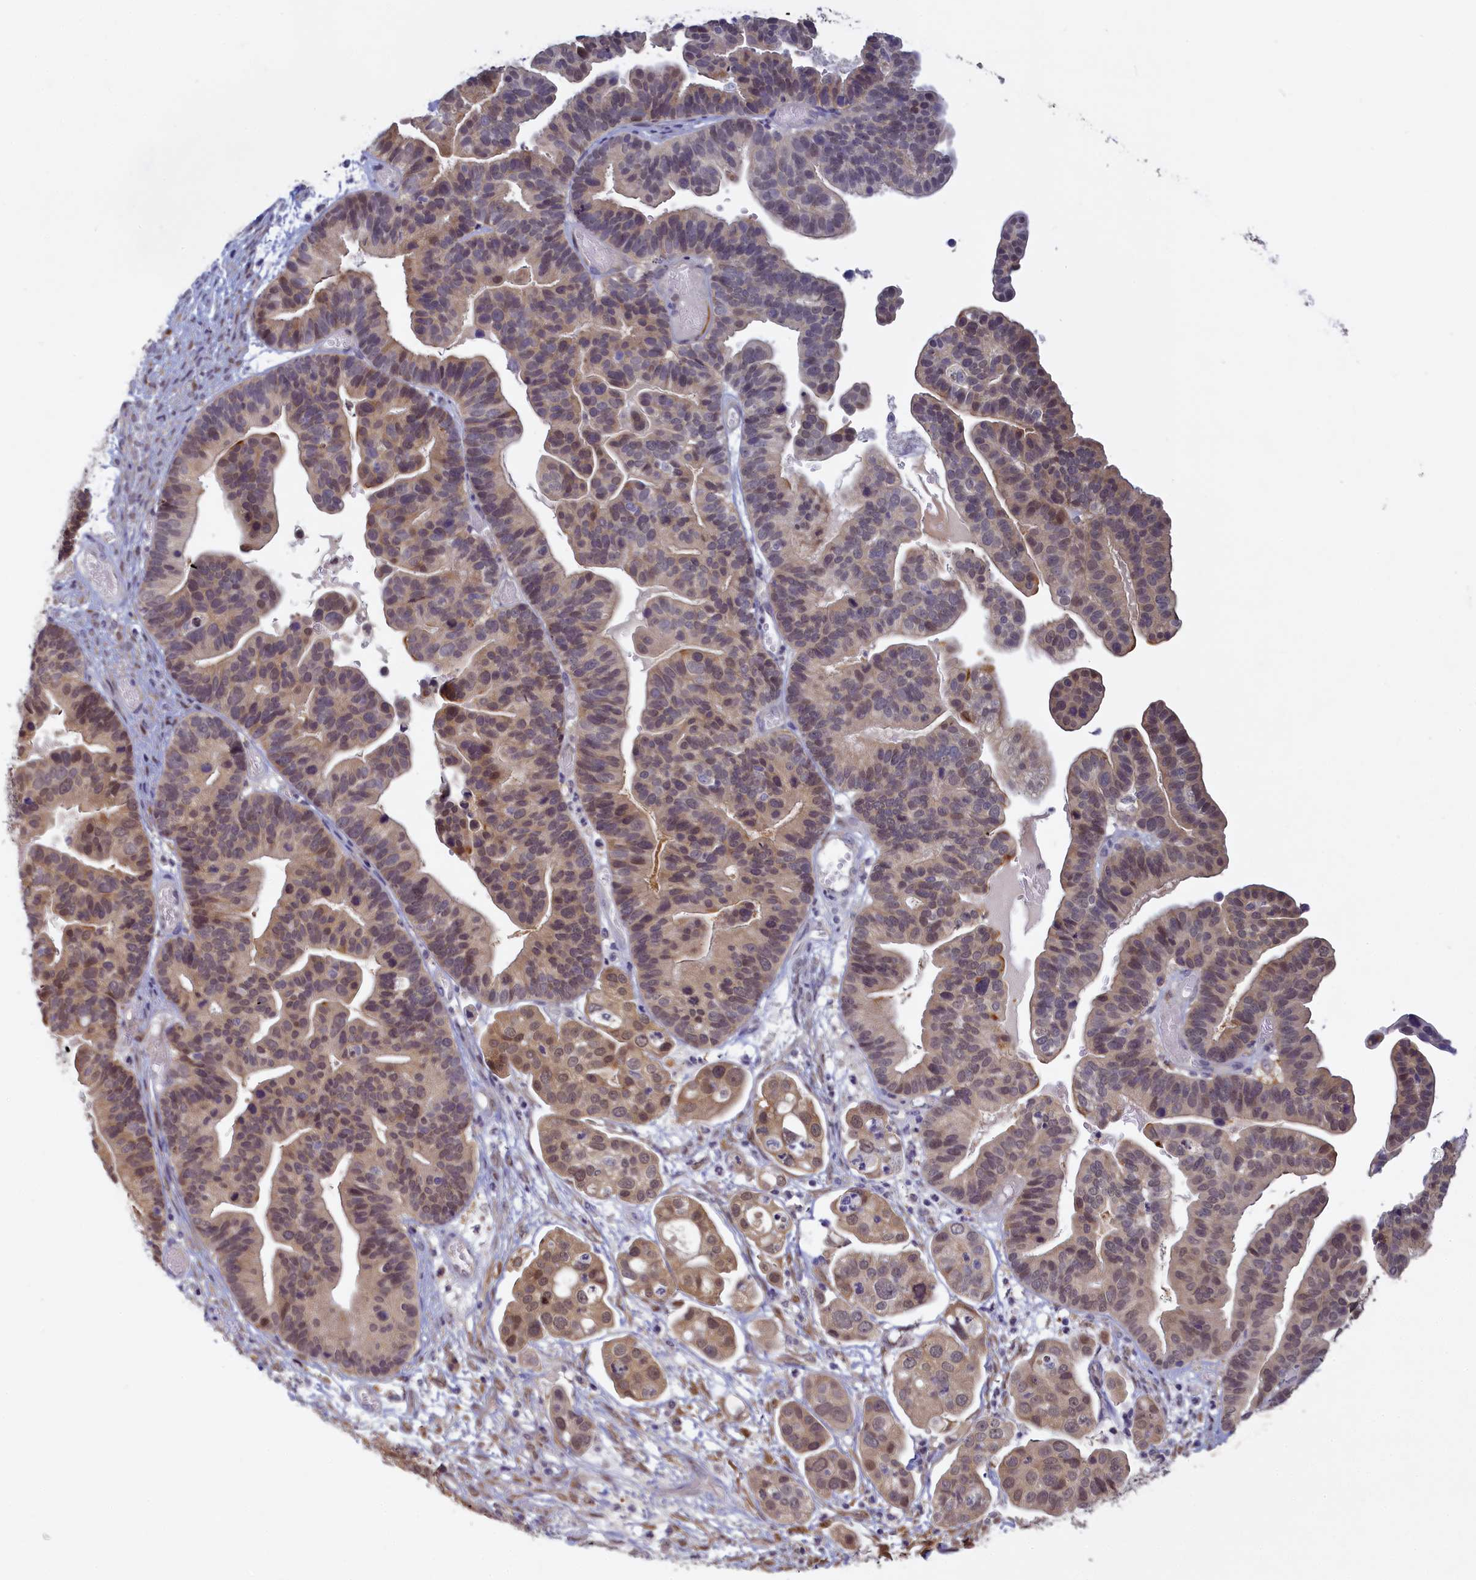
{"staining": {"intensity": "moderate", "quantity": "25%-75%", "location": "cytoplasmic/membranous,nuclear"}, "tissue": "ovarian cancer", "cell_type": "Tumor cells", "image_type": "cancer", "snomed": [{"axis": "morphology", "description": "Cystadenocarcinoma, serous, NOS"}, {"axis": "topography", "description": "Ovary"}], "caption": "This is an image of immunohistochemistry (IHC) staining of ovarian cancer (serous cystadenocarcinoma), which shows moderate expression in the cytoplasmic/membranous and nuclear of tumor cells.", "gene": "UCHL3", "patient": {"sex": "female", "age": 56}}